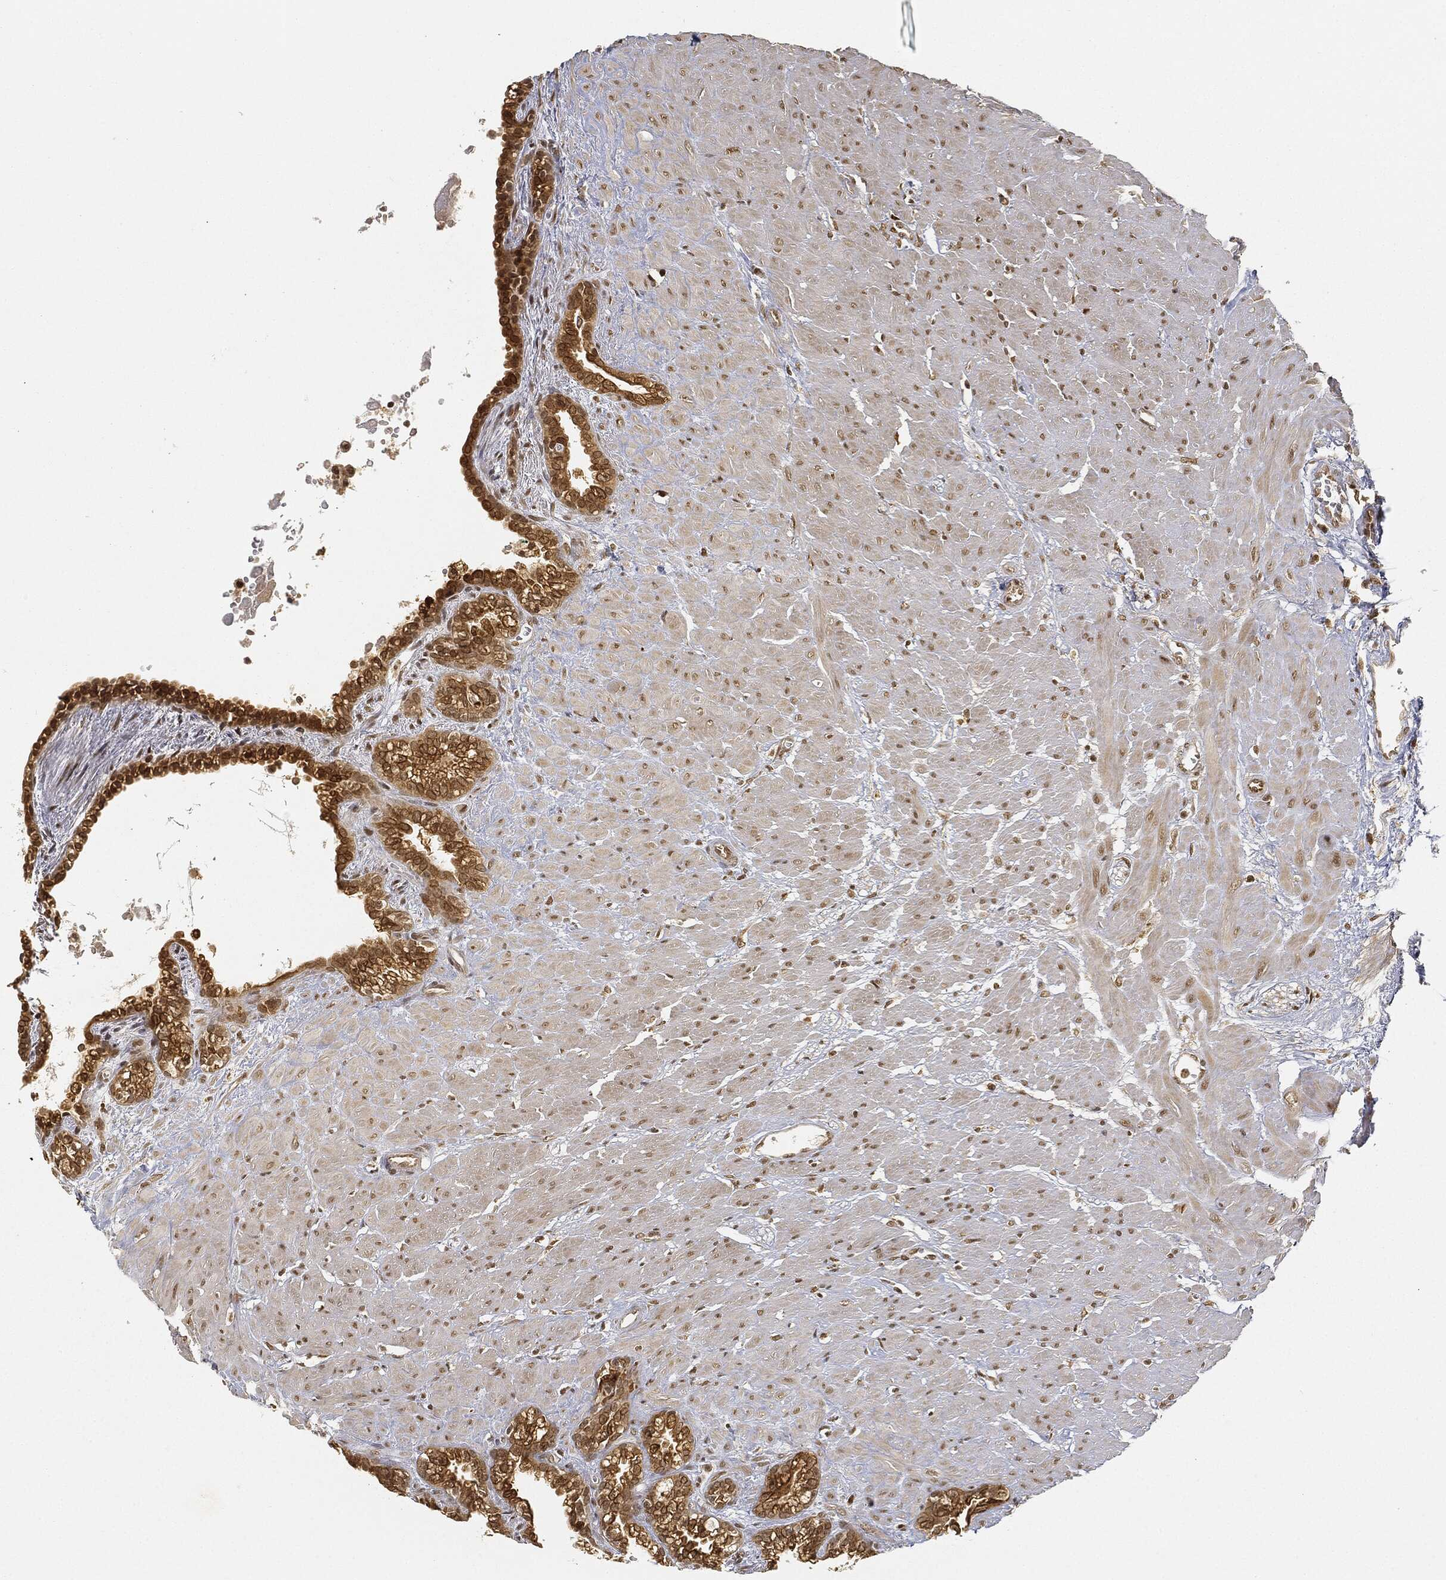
{"staining": {"intensity": "strong", "quantity": "25%-75%", "location": "cytoplasmic/membranous"}, "tissue": "seminal vesicle", "cell_type": "Glandular cells", "image_type": "normal", "snomed": [{"axis": "morphology", "description": "Normal tissue, NOS"}, {"axis": "morphology", "description": "Urothelial carcinoma, NOS"}, {"axis": "topography", "description": "Urinary bladder"}, {"axis": "topography", "description": "Seminal veicle"}], "caption": "Brown immunohistochemical staining in unremarkable seminal vesicle reveals strong cytoplasmic/membranous staining in approximately 25%-75% of glandular cells.", "gene": "CIB1", "patient": {"sex": "male", "age": 76}}